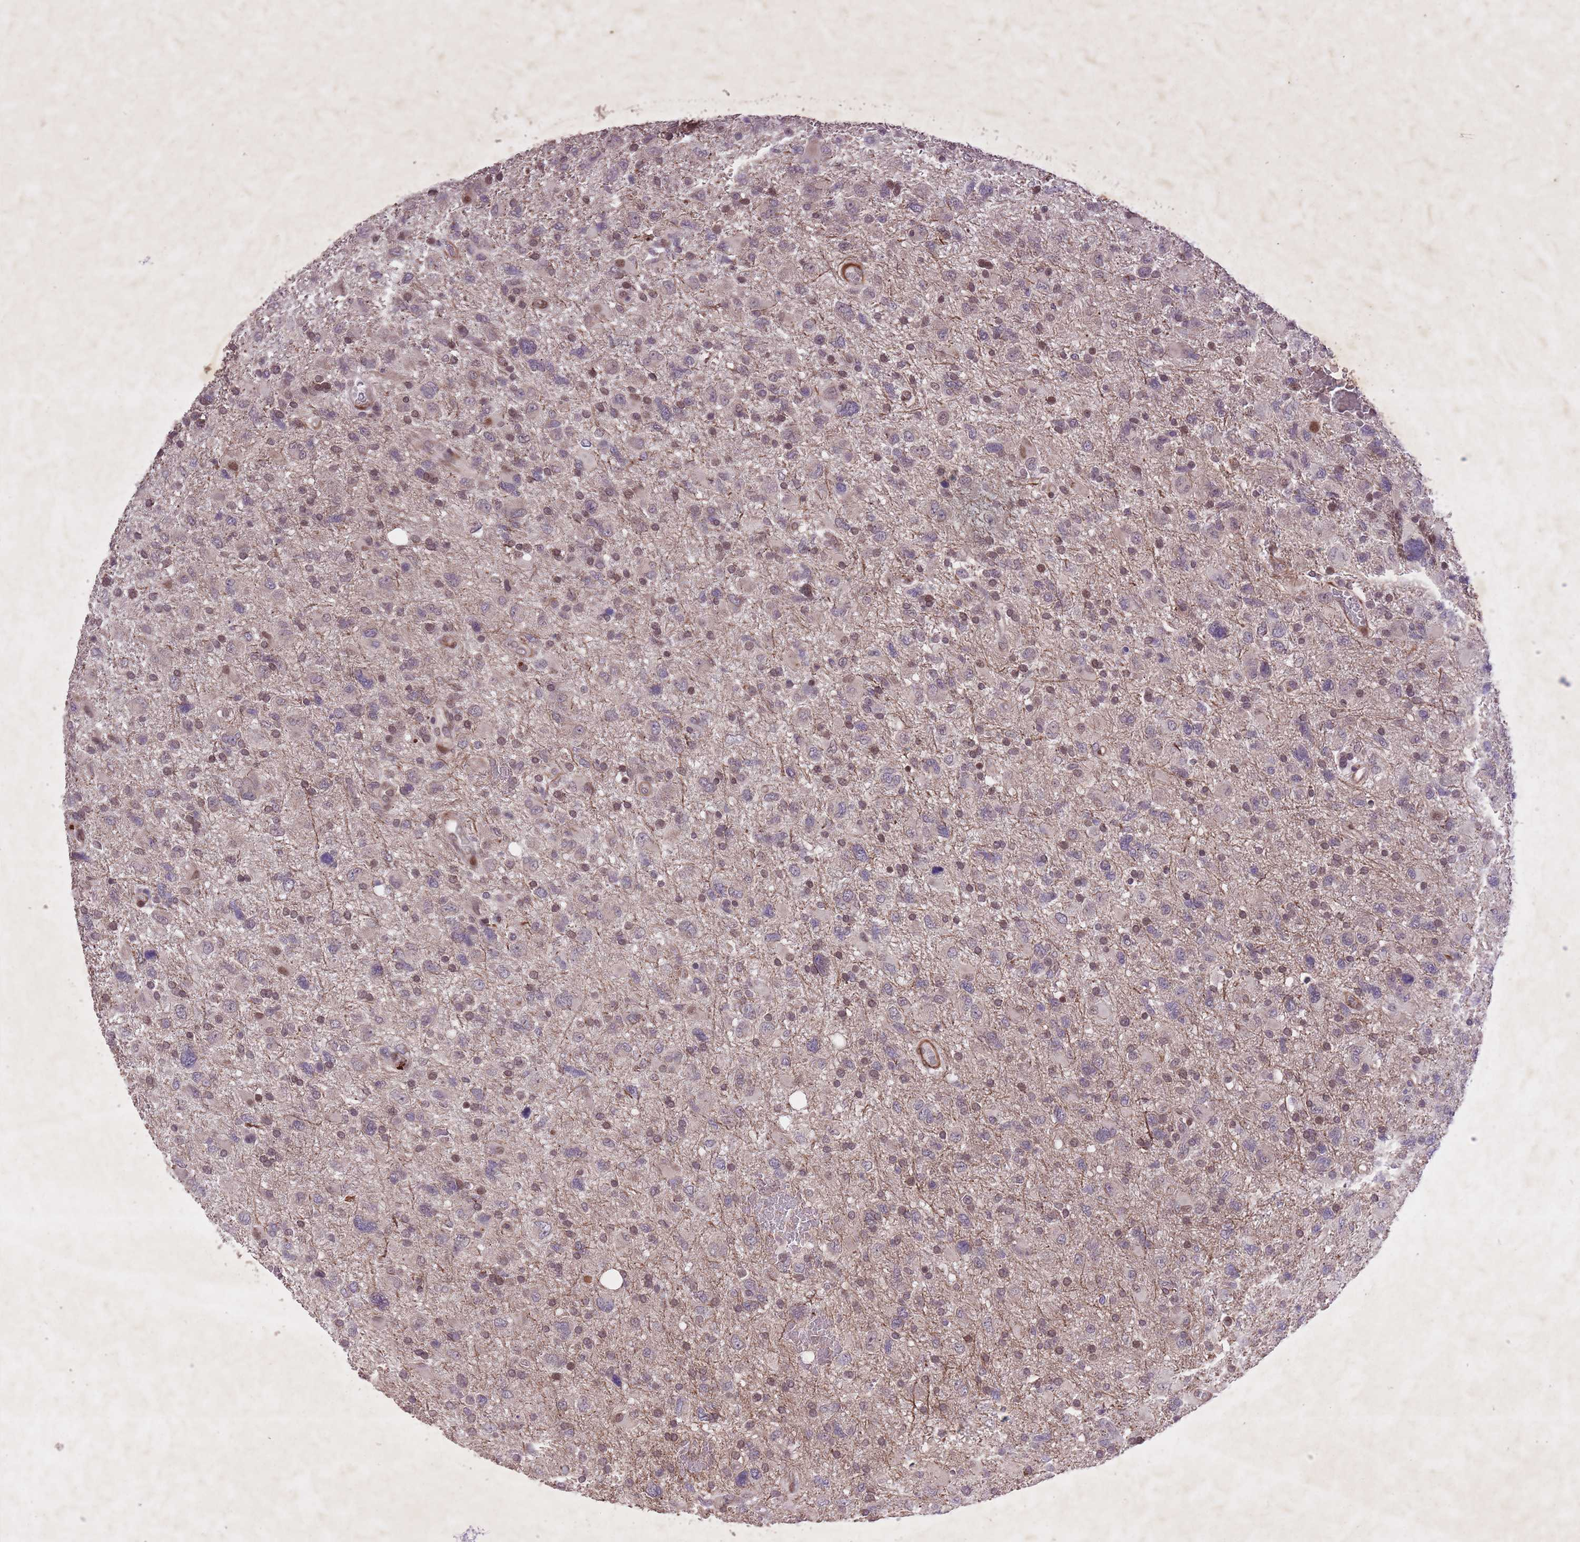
{"staining": {"intensity": "moderate", "quantity": "25%-75%", "location": "nuclear"}, "tissue": "glioma", "cell_type": "Tumor cells", "image_type": "cancer", "snomed": [{"axis": "morphology", "description": "Glioma, malignant, High grade"}, {"axis": "topography", "description": "Brain"}], "caption": "Immunohistochemical staining of high-grade glioma (malignant) reveals medium levels of moderate nuclear positivity in approximately 25%-75% of tumor cells. Nuclei are stained in blue.", "gene": "CBX6", "patient": {"sex": "male", "age": 61}}